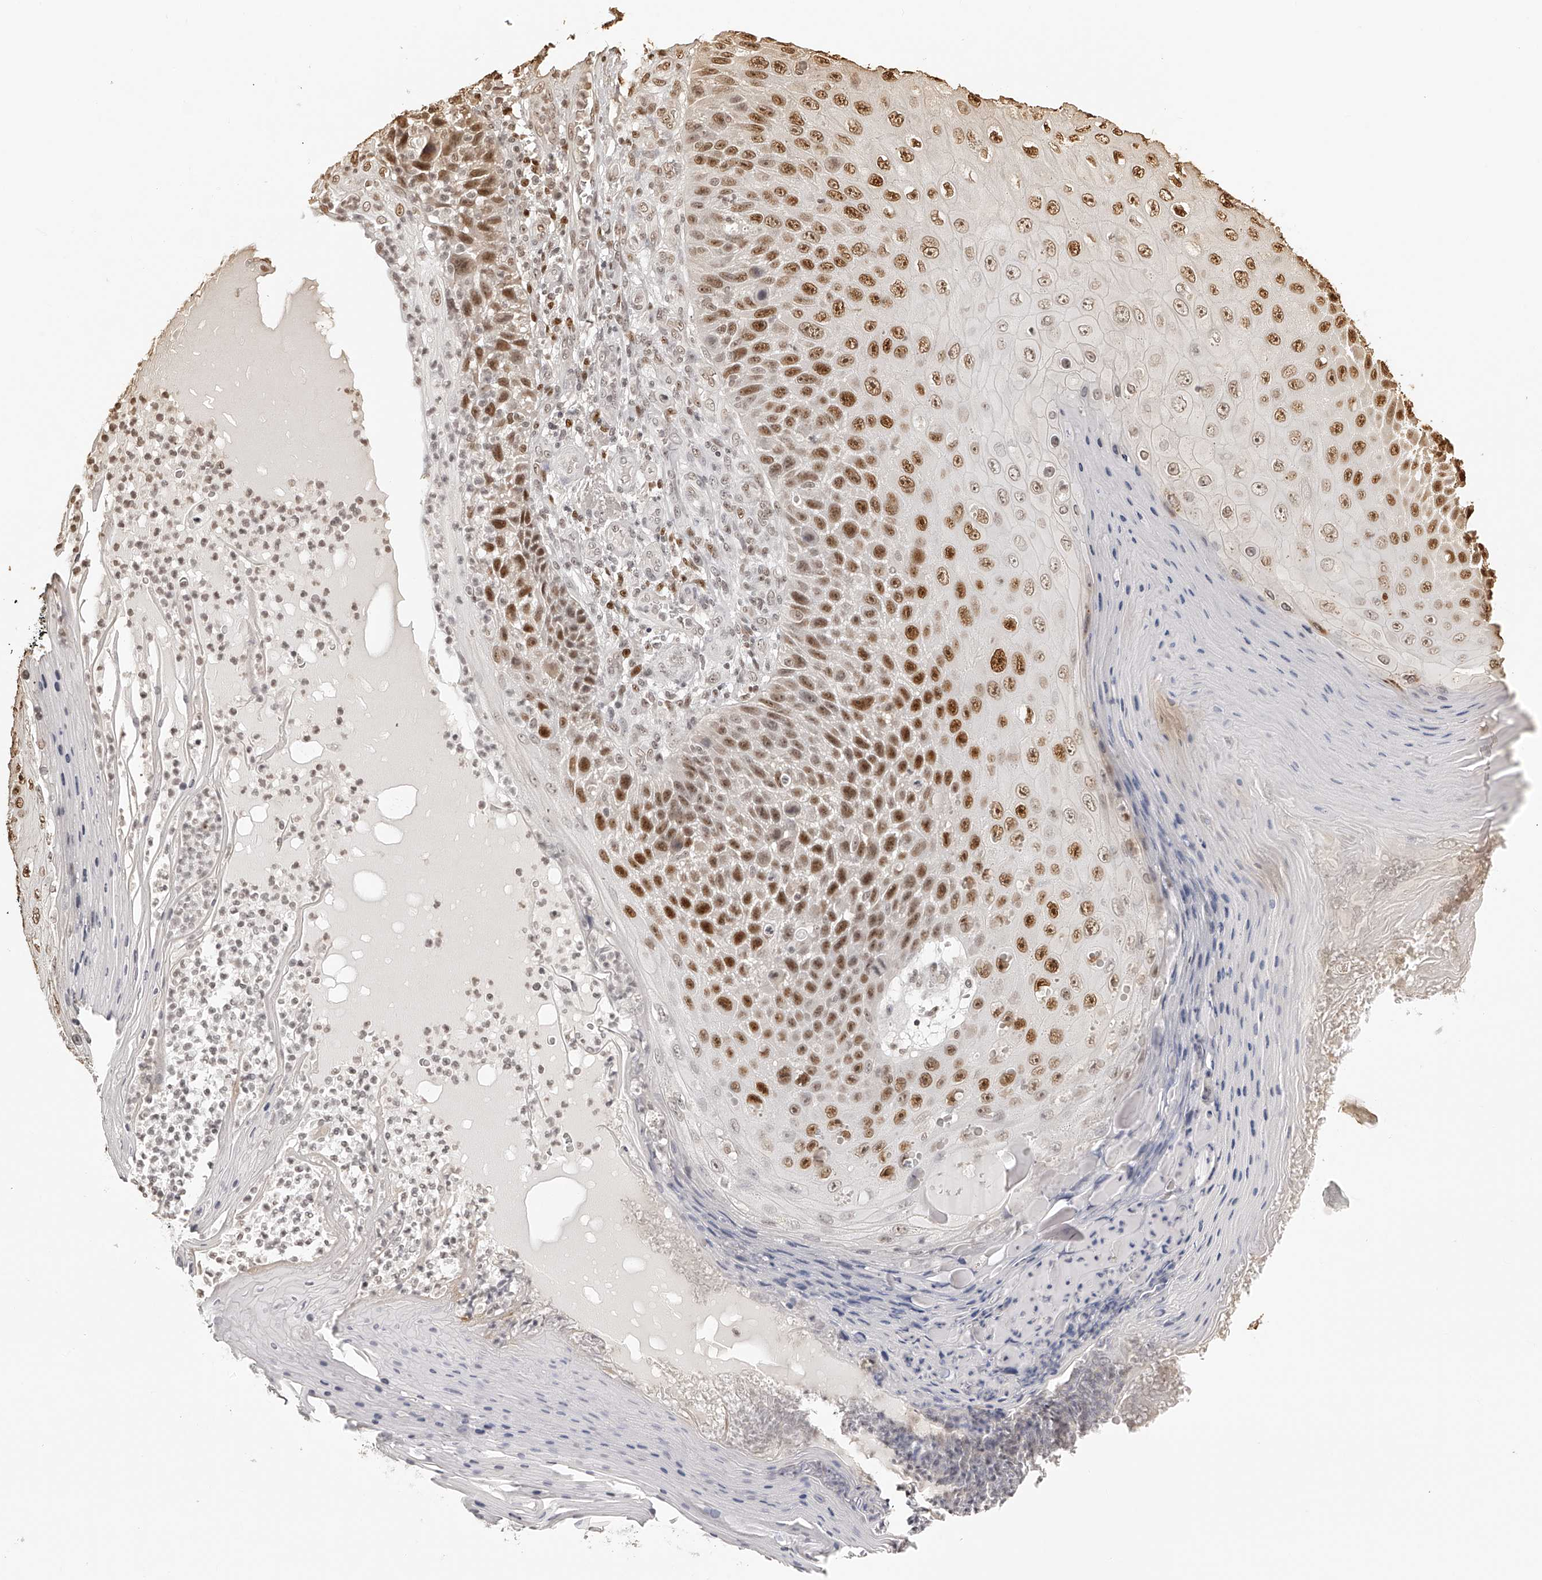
{"staining": {"intensity": "moderate", "quantity": ">75%", "location": "nuclear"}, "tissue": "skin cancer", "cell_type": "Tumor cells", "image_type": "cancer", "snomed": [{"axis": "morphology", "description": "Squamous cell carcinoma, NOS"}, {"axis": "topography", "description": "Skin"}], "caption": "Protein expression analysis of squamous cell carcinoma (skin) demonstrates moderate nuclear staining in approximately >75% of tumor cells.", "gene": "ZNF503", "patient": {"sex": "female", "age": 88}}